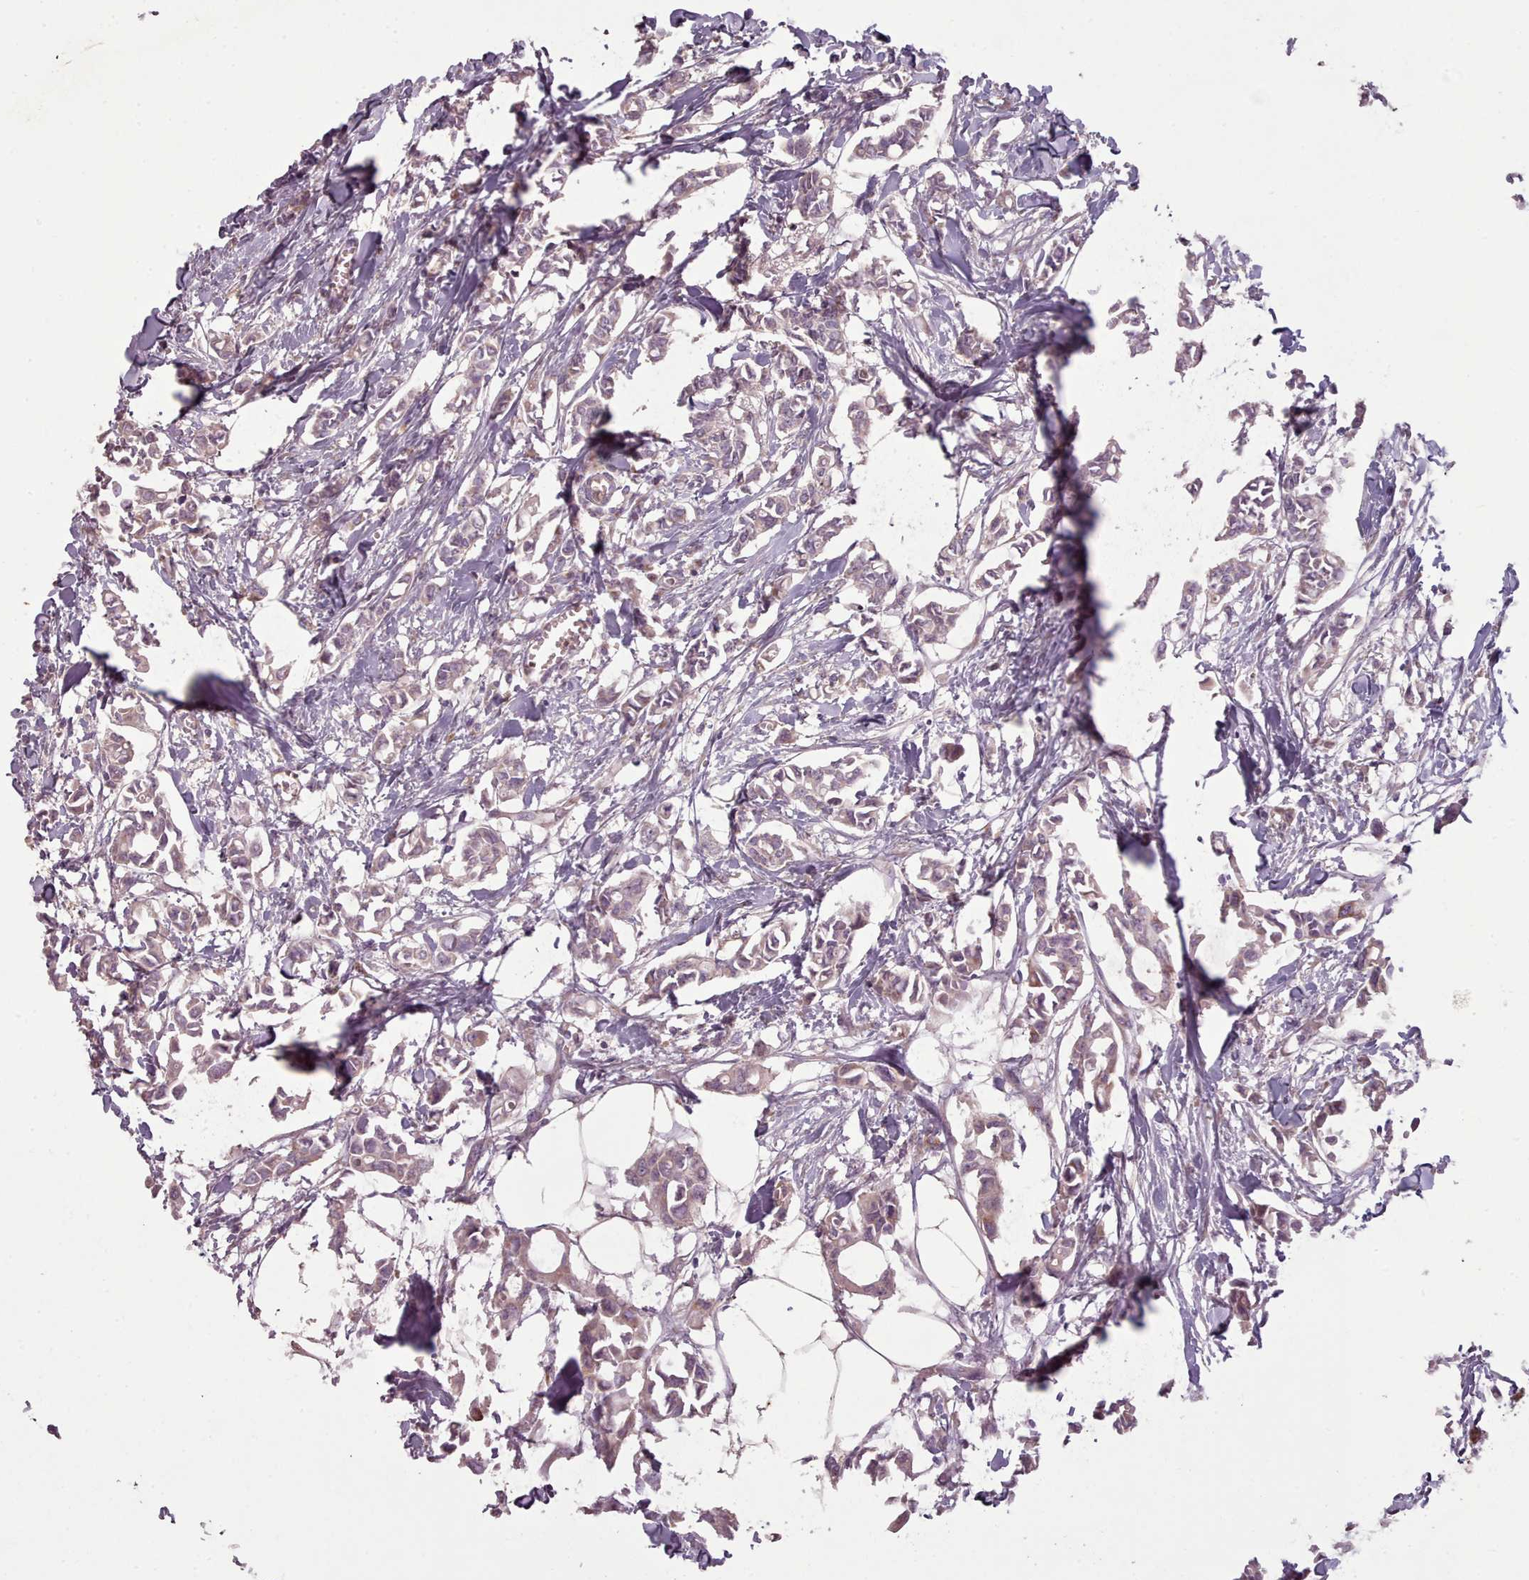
{"staining": {"intensity": "weak", "quantity": "25%-75%", "location": "cytoplasmic/membranous"}, "tissue": "breast cancer", "cell_type": "Tumor cells", "image_type": "cancer", "snomed": [{"axis": "morphology", "description": "Duct carcinoma"}, {"axis": "topography", "description": "Breast"}], "caption": "Tumor cells exhibit low levels of weak cytoplasmic/membranous positivity in approximately 25%-75% of cells in breast cancer (invasive ductal carcinoma). The protein is stained brown, and the nuclei are stained in blue (DAB IHC with brightfield microscopy, high magnification).", "gene": "LAPTM5", "patient": {"sex": "female", "age": 41}}